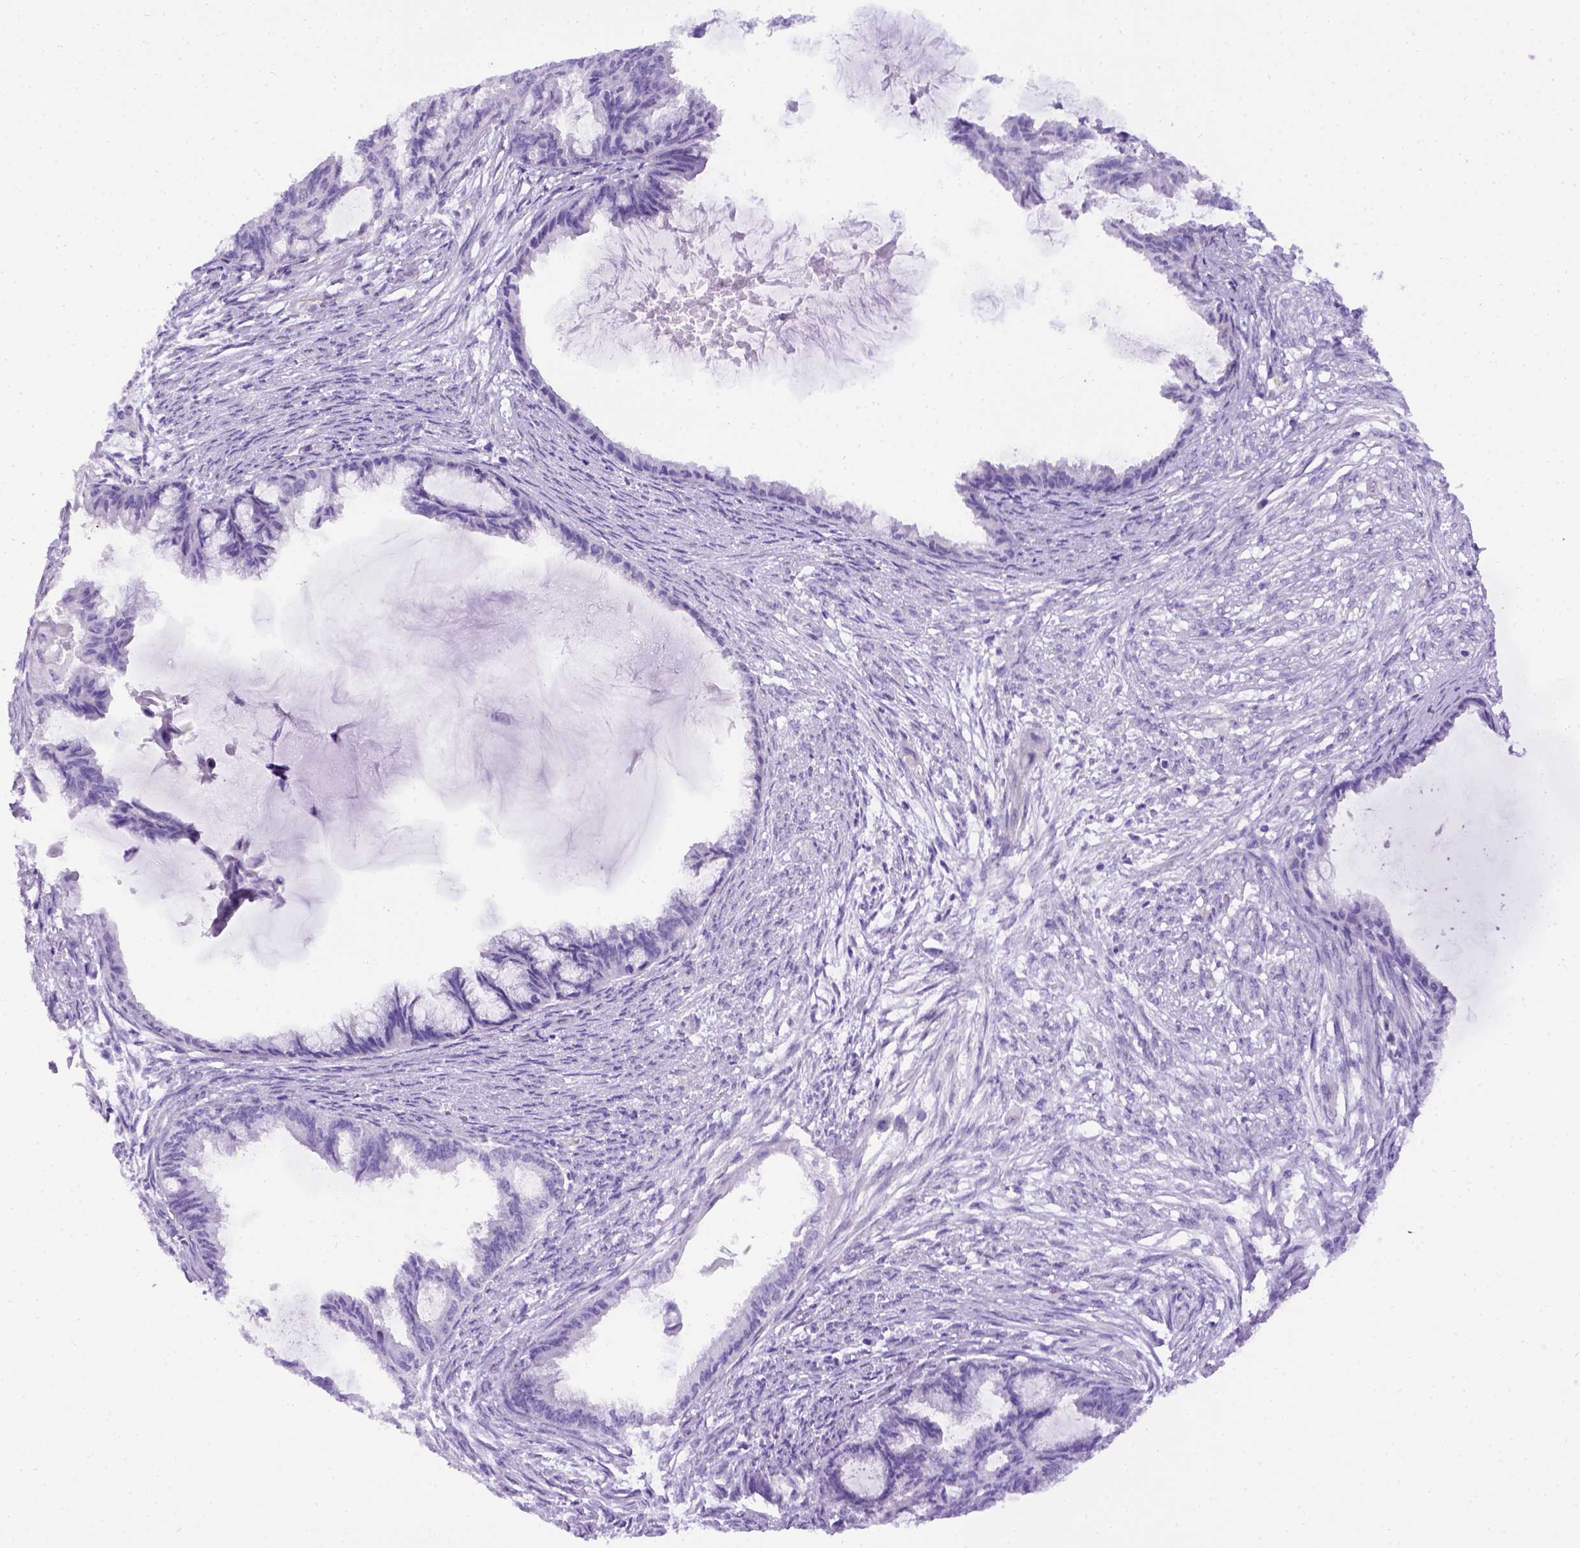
{"staining": {"intensity": "negative", "quantity": "none", "location": "none"}, "tissue": "endometrial cancer", "cell_type": "Tumor cells", "image_type": "cancer", "snomed": [{"axis": "morphology", "description": "Adenocarcinoma, NOS"}, {"axis": "topography", "description": "Endometrium"}], "caption": "Endometrial adenocarcinoma was stained to show a protein in brown. There is no significant expression in tumor cells.", "gene": "ADAM12", "patient": {"sex": "female", "age": 86}}